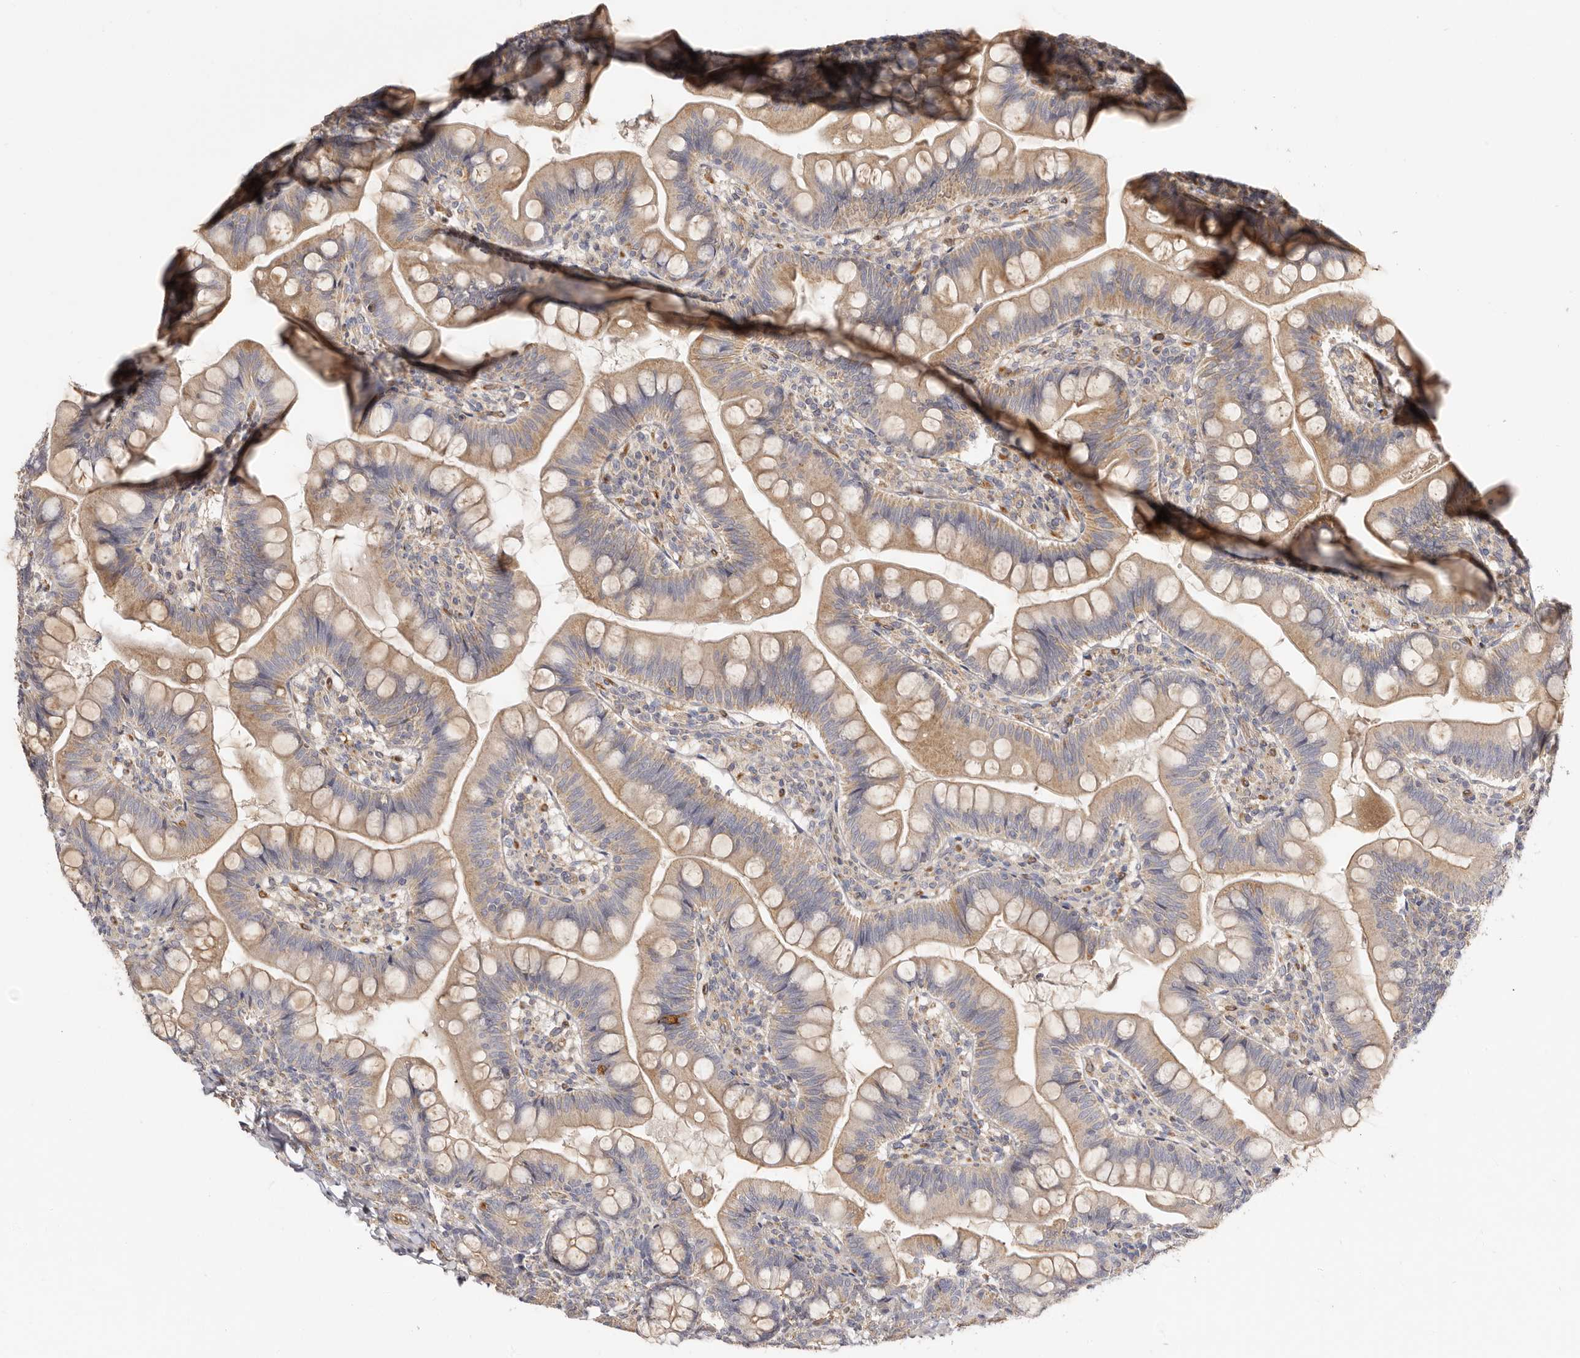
{"staining": {"intensity": "moderate", "quantity": ">75%", "location": "cytoplasmic/membranous"}, "tissue": "small intestine", "cell_type": "Glandular cells", "image_type": "normal", "snomed": [{"axis": "morphology", "description": "Normal tissue, NOS"}, {"axis": "topography", "description": "Small intestine"}], "caption": "Moderate cytoplasmic/membranous staining is present in about >75% of glandular cells in benign small intestine. The staining was performed using DAB (3,3'-diaminobenzidine) to visualize the protein expression in brown, while the nuclei were stained in blue with hematoxylin (Magnification: 20x).", "gene": "ADAMTS9", "patient": {"sex": "male", "age": 7}}